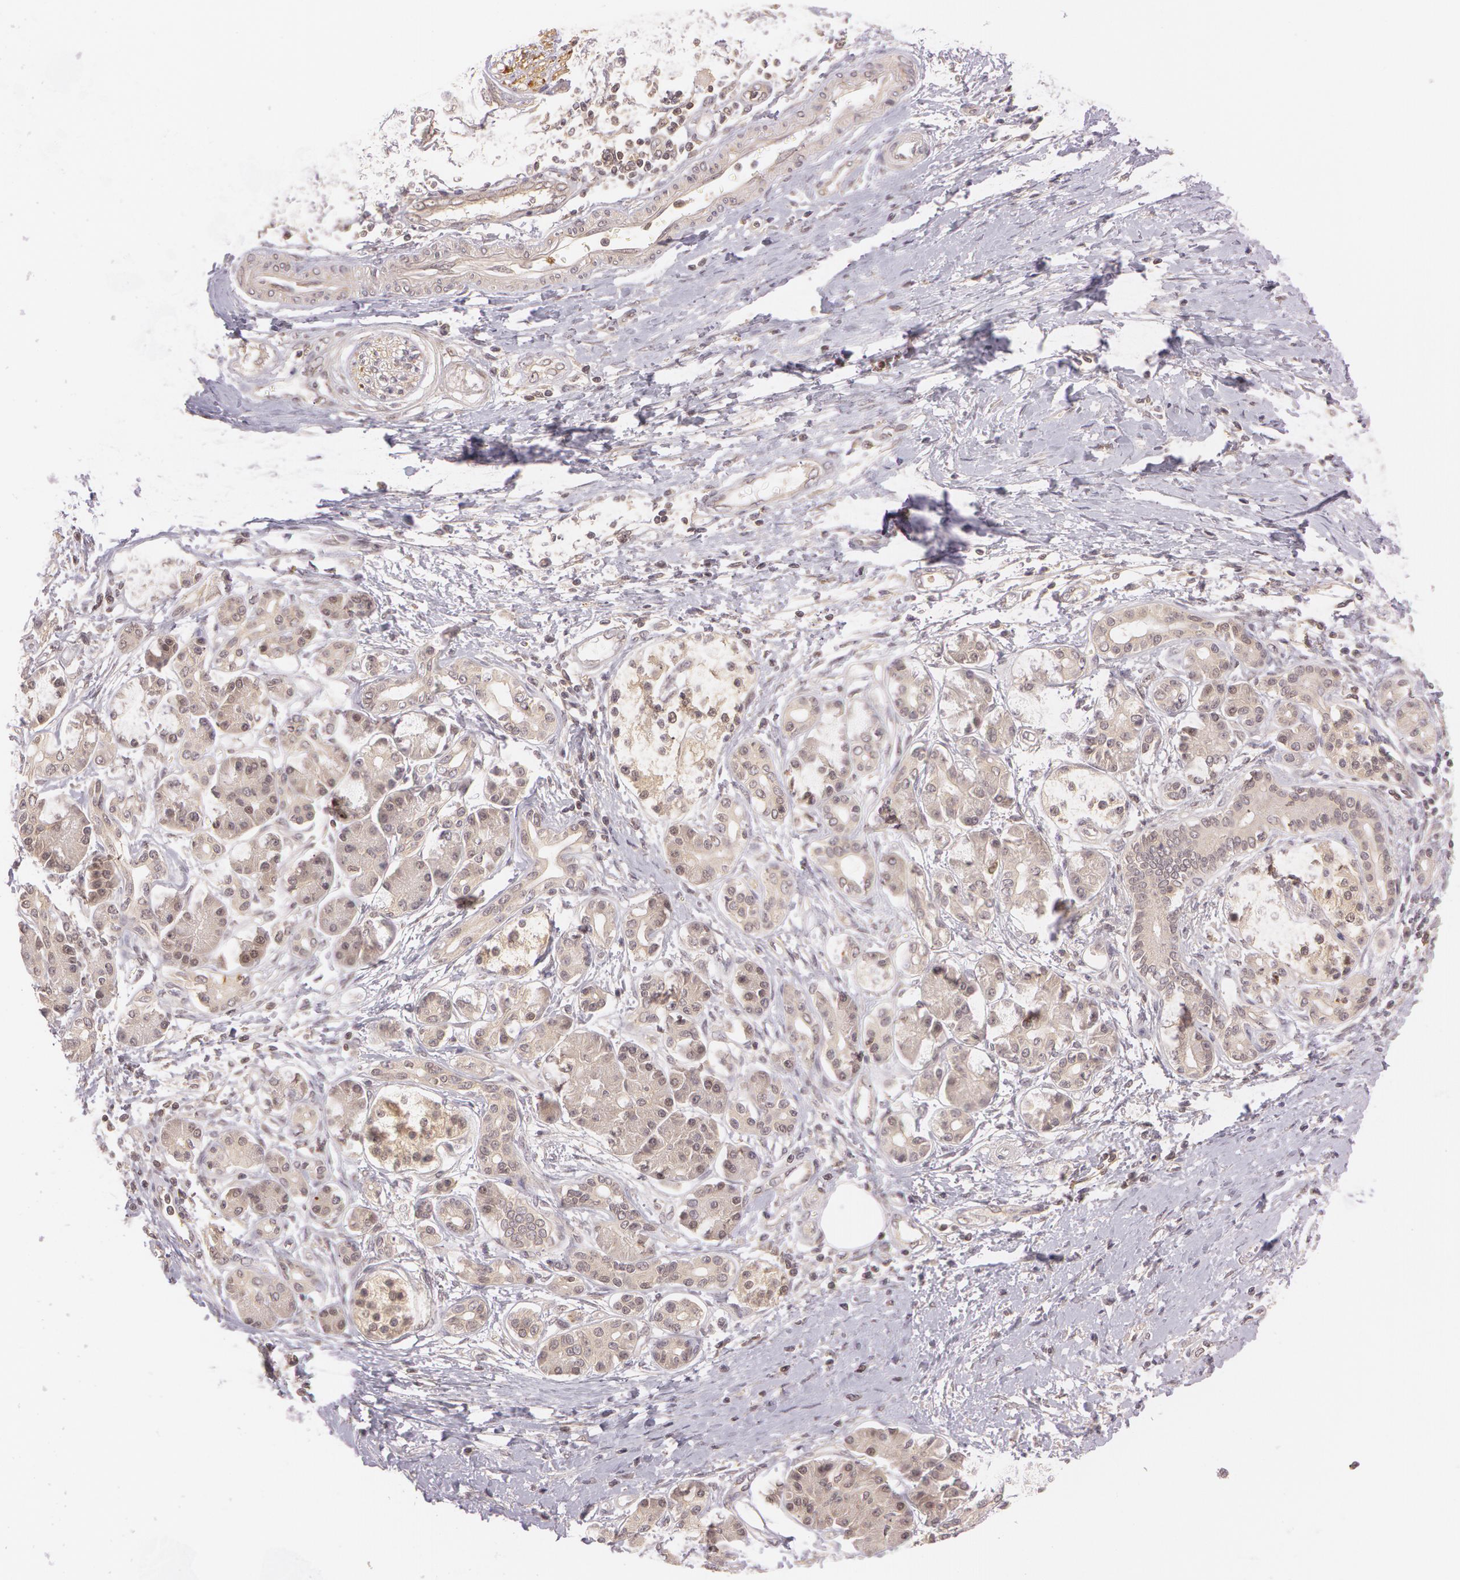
{"staining": {"intensity": "weak", "quantity": ">75%", "location": "cytoplasmic/membranous"}, "tissue": "pancreatic cancer", "cell_type": "Tumor cells", "image_type": "cancer", "snomed": [{"axis": "morphology", "description": "Adenocarcinoma, NOS"}, {"axis": "topography", "description": "Pancreas"}], "caption": "Immunohistochemical staining of human pancreatic adenocarcinoma displays low levels of weak cytoplasmic/membranous protein positivity in approximately >75% of tumor cells.", "gene": "ATG2B", "patient": {"sex": "female", "age": 66}}